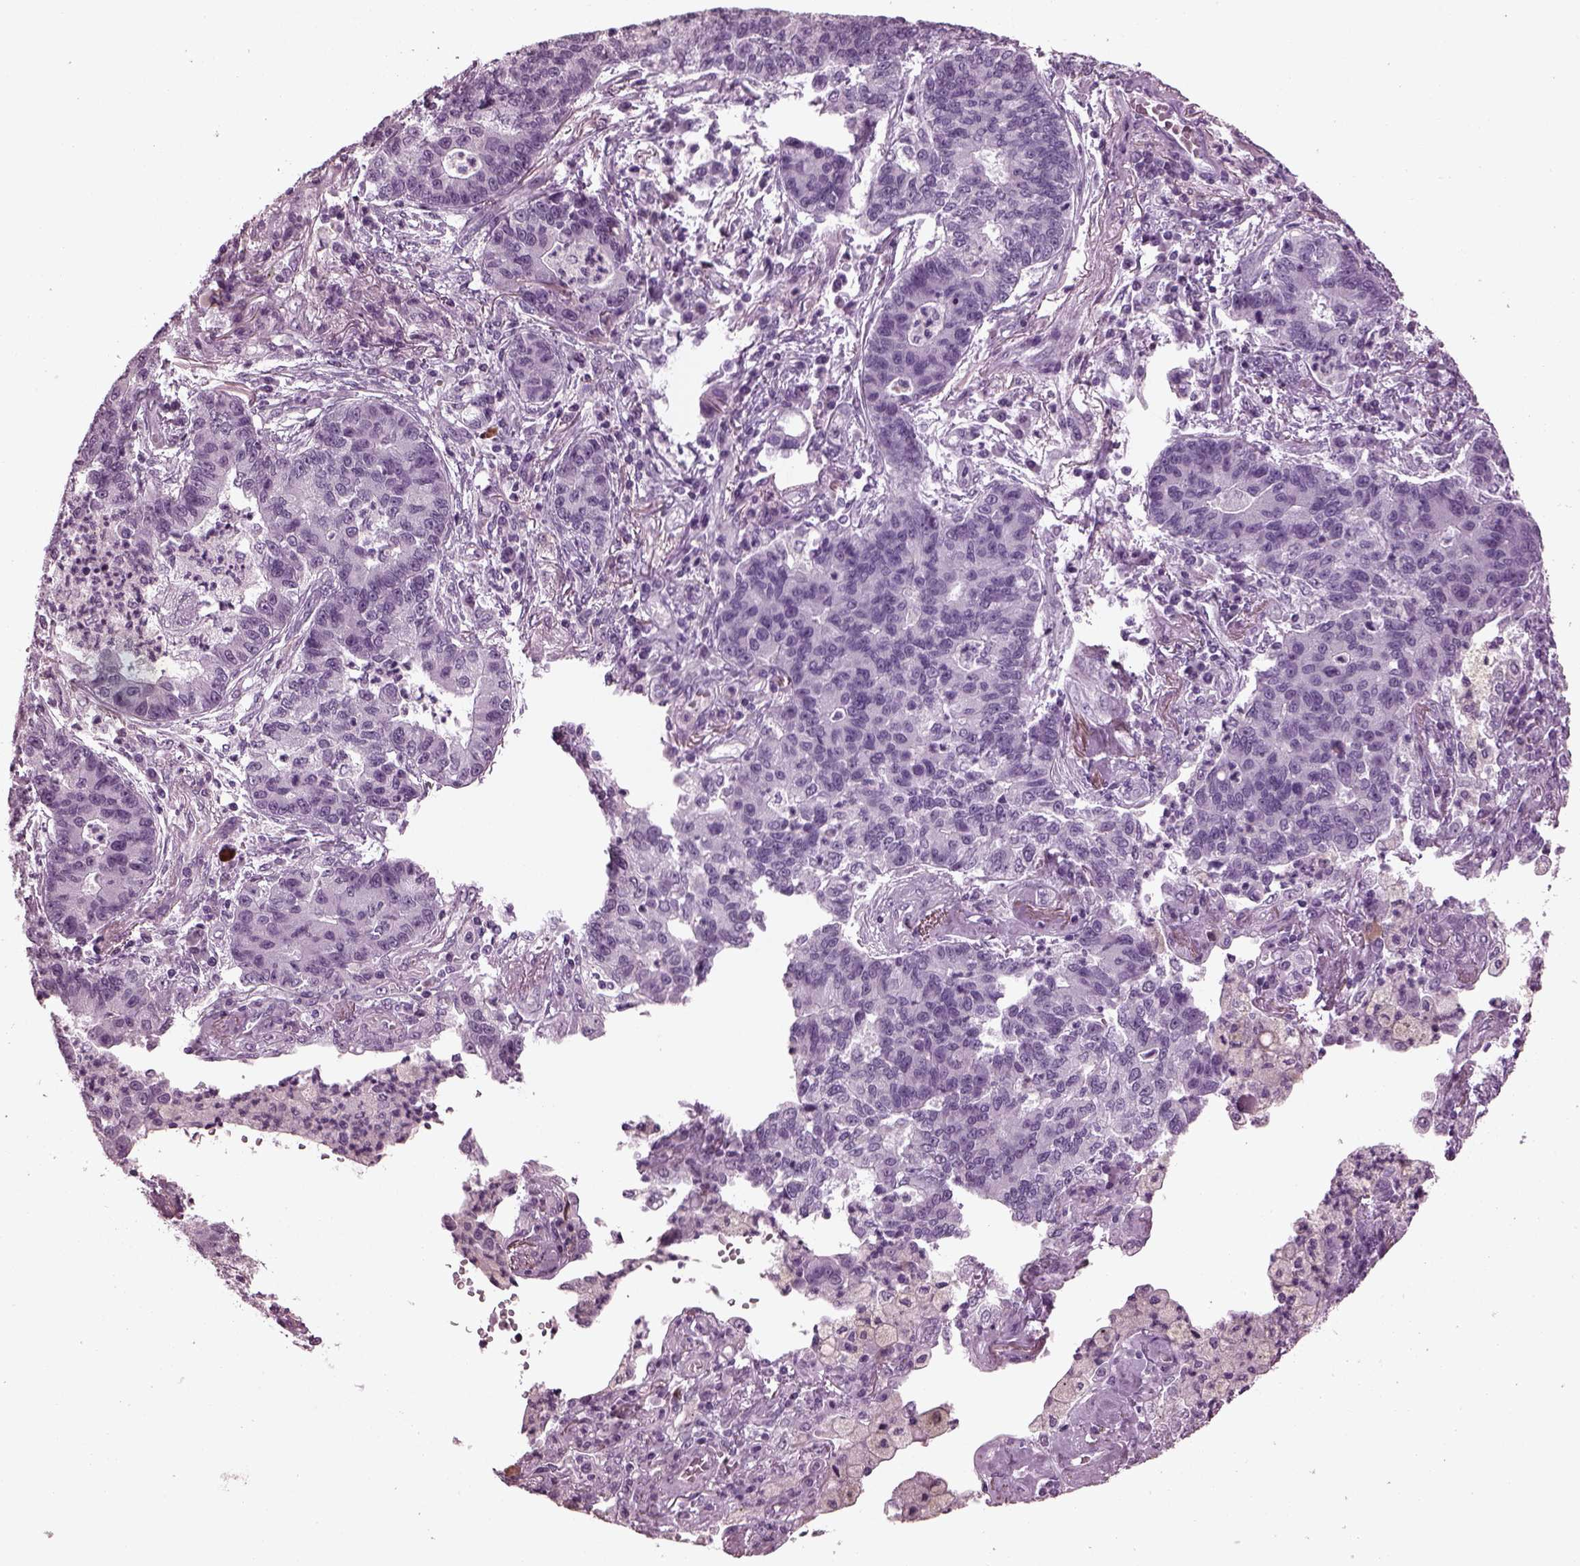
{"staining": {"intensity": "negative", "quantity": "none", "location": "none"}, "tissue": "lung cancer", "cell_type": "Tumor cells", "image_type": "cancer", "snomed": [{"axis": "morphology", "description": "Adenocarcinoma, NOS"}, {"axis": "topography", "description": "Lung"}], "caption": "Tumor cells are negative for brown protein staining in adenocarcinoma (lung).", "gene": "SLC6A17", "patient": {"sex": "female", "age": 57}}